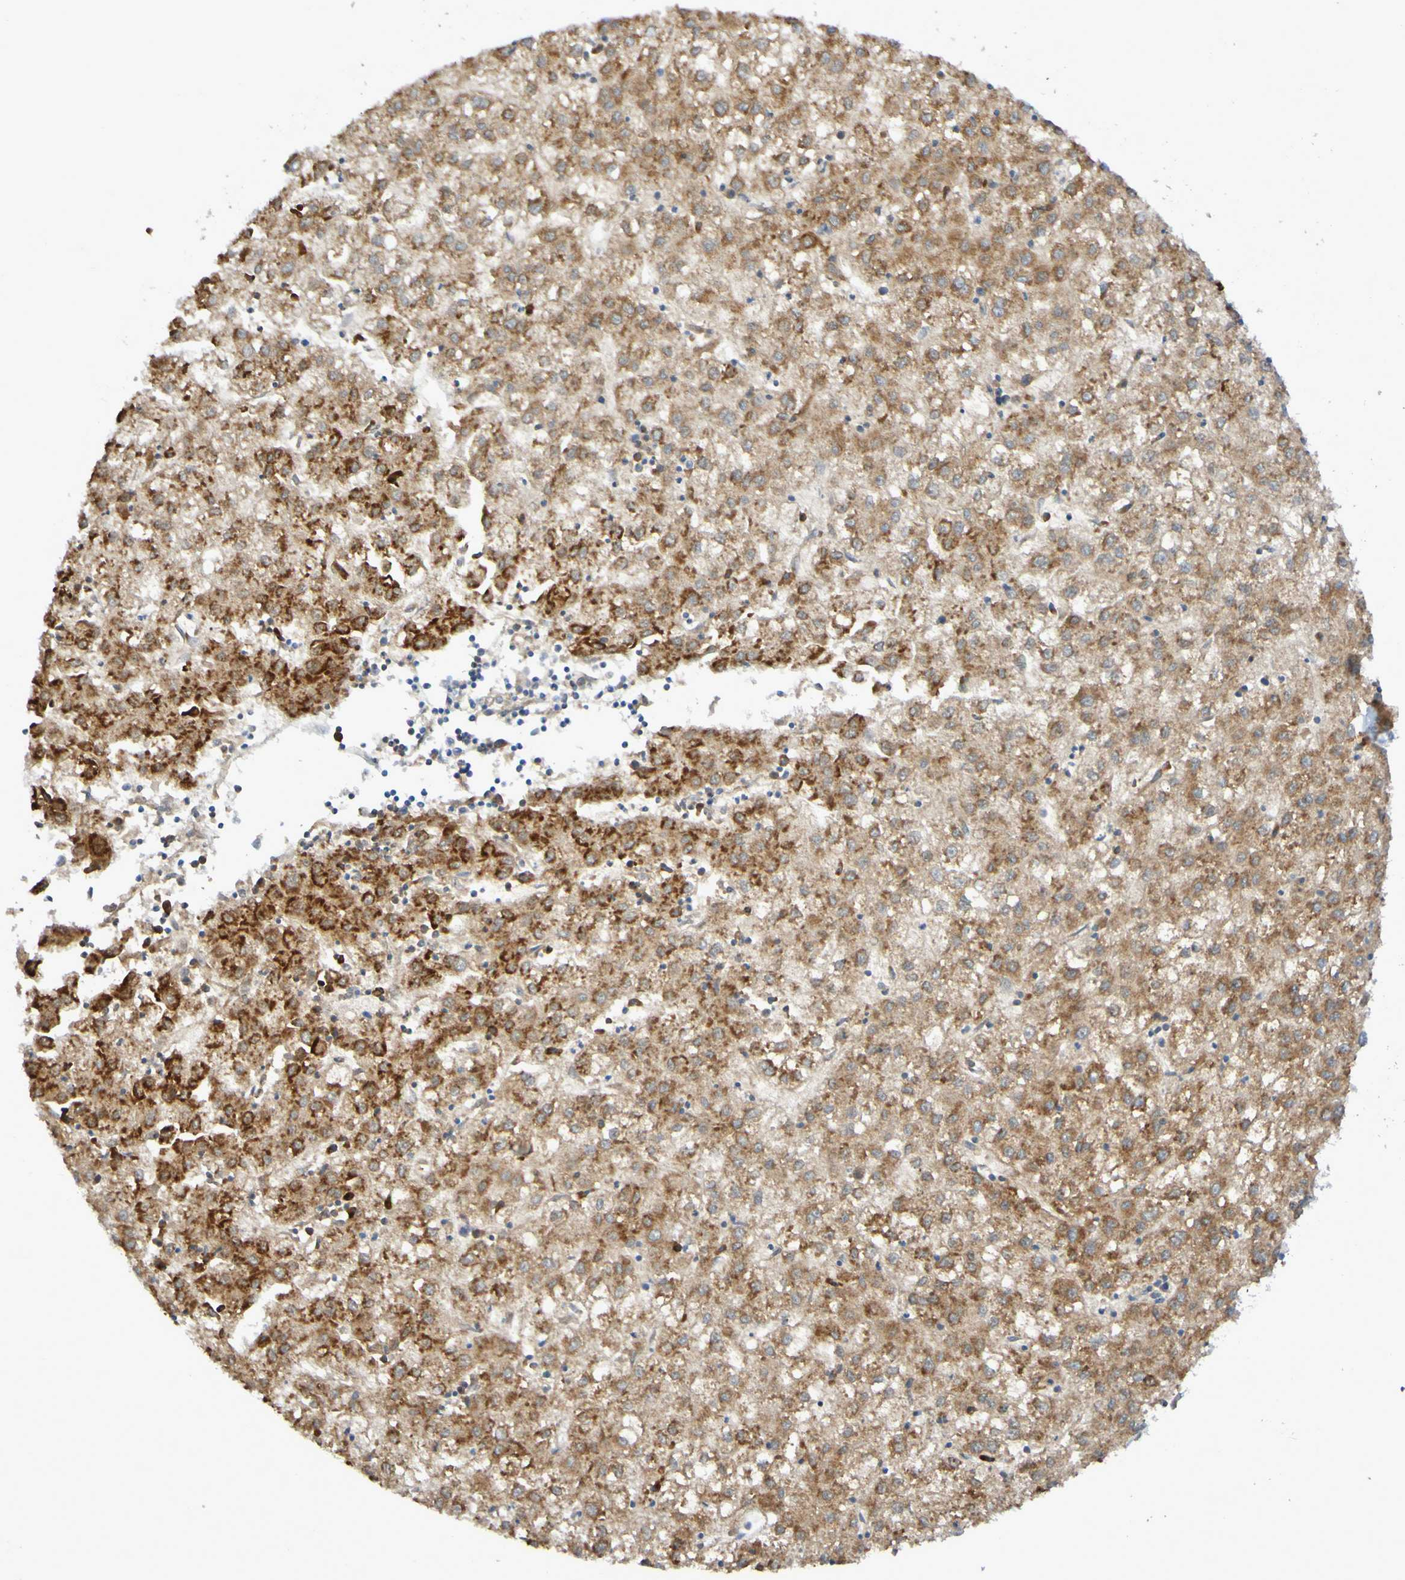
{"staining": {"intensity": "strong", "quantity": ">75%", "location": "cytoplasmic/membranous"}, "tissue": "liver cancer", "cell_type": "Tumor cells", "image_type": "cancer", "snomed": [{"axis": "morphology", "description": "Carcinoma, Hepatocellular, NOS"}, {"axis": "topography", "description": "Liver"}], "caption": "There is high levels of strong cytoplasmic/membranous staining in tumor cells of hepatocellular carcinoma (liver), as demonstrated by immunohistochemical staining (brown color).", "gene": "LMBRD2", "patient": {"sex": "male", "age": 72}}